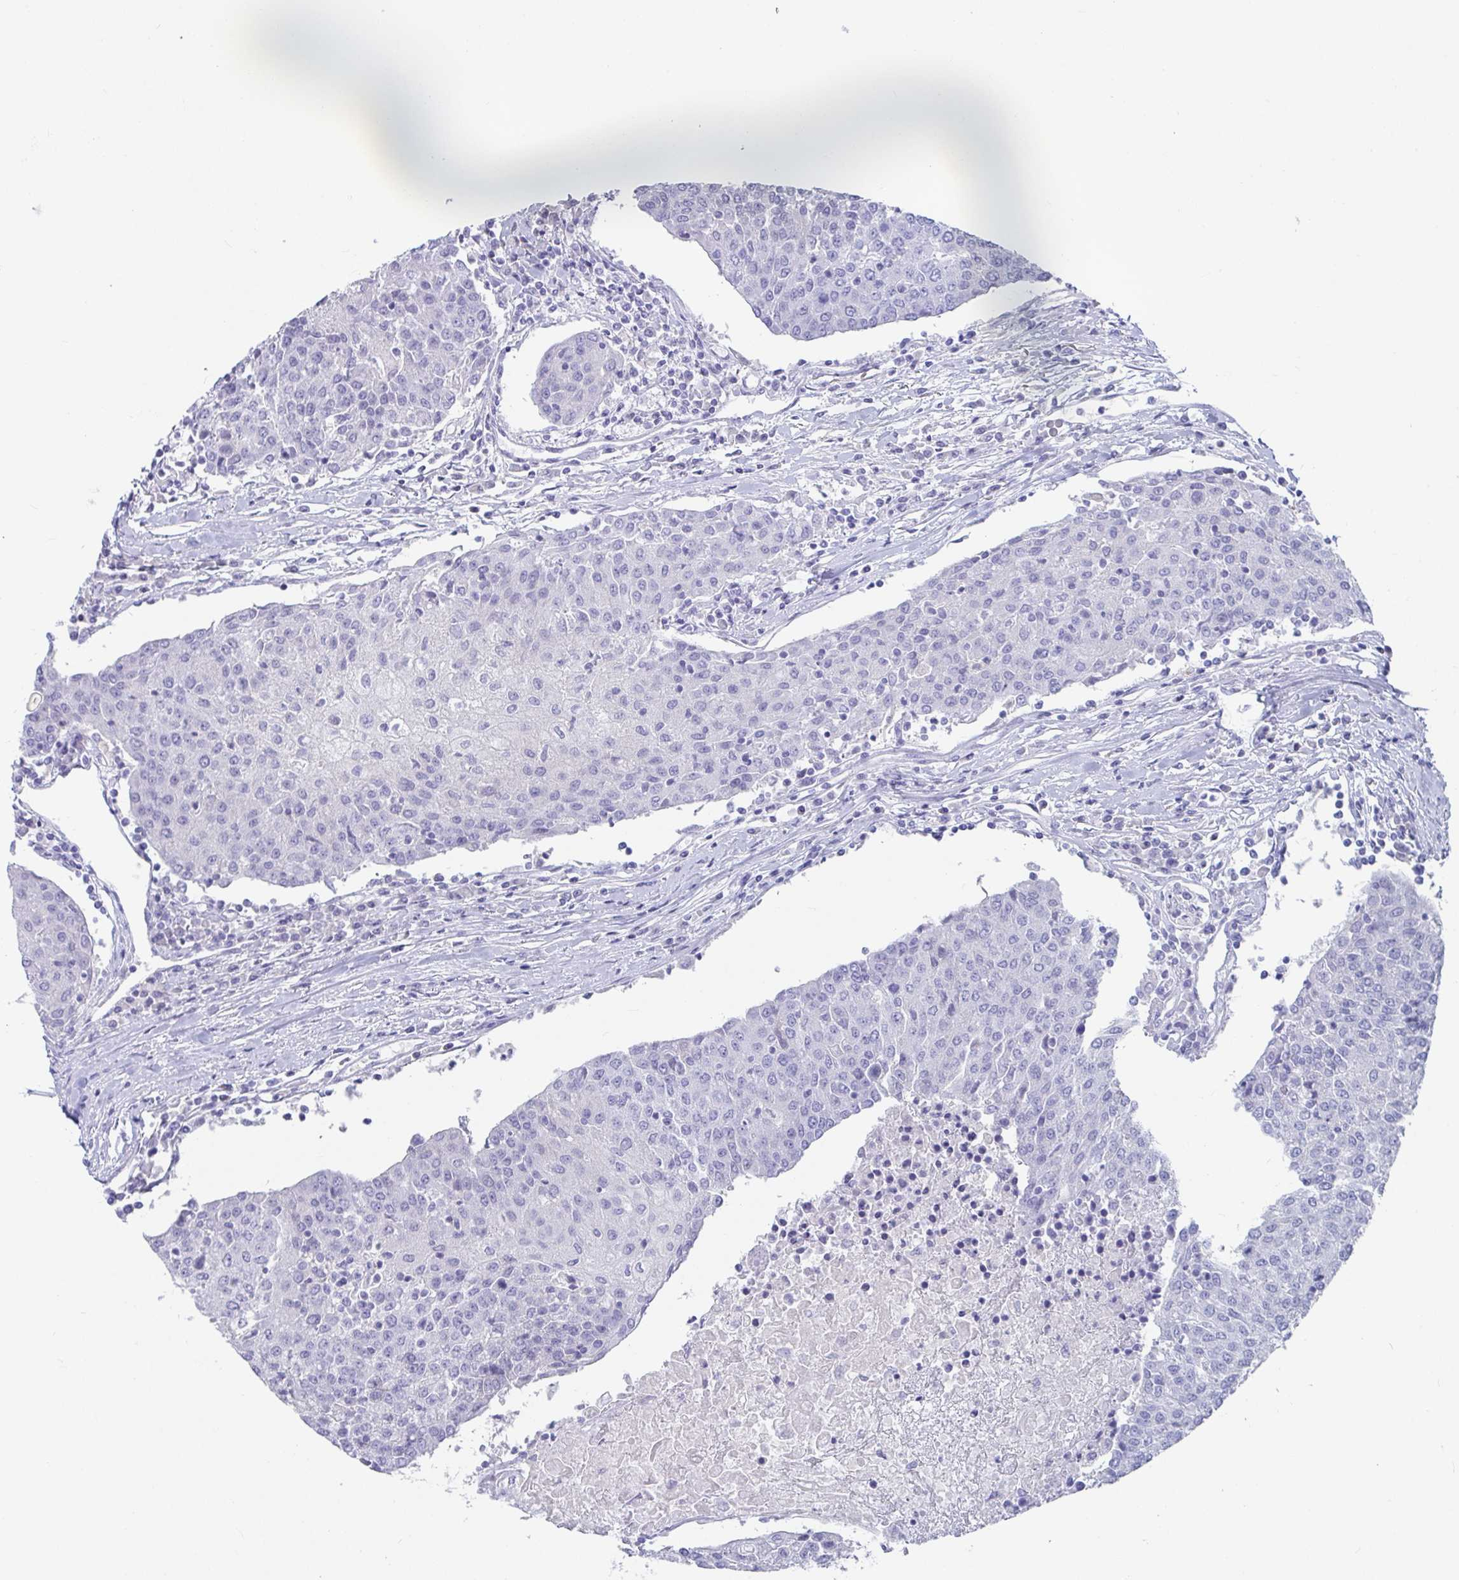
{"staining": {"intensity": "negative", "quantity": "none", "location": "none"}, "tissue": "urothelial cancer", "cell_type": "Tumor cells", "image_type": "cancer", "snomed": [{"axis": "morphology", "description": "Urothelial carcinoma, High grade"}, {"axis": "topography", "description": "Urinary bladder"}], "caption": "The image demonstrates no significant positivity in tumor cells of urothelial cancer.", "gene": "PLA2G1B", "patient": {"sex": "female", "age": 85}}